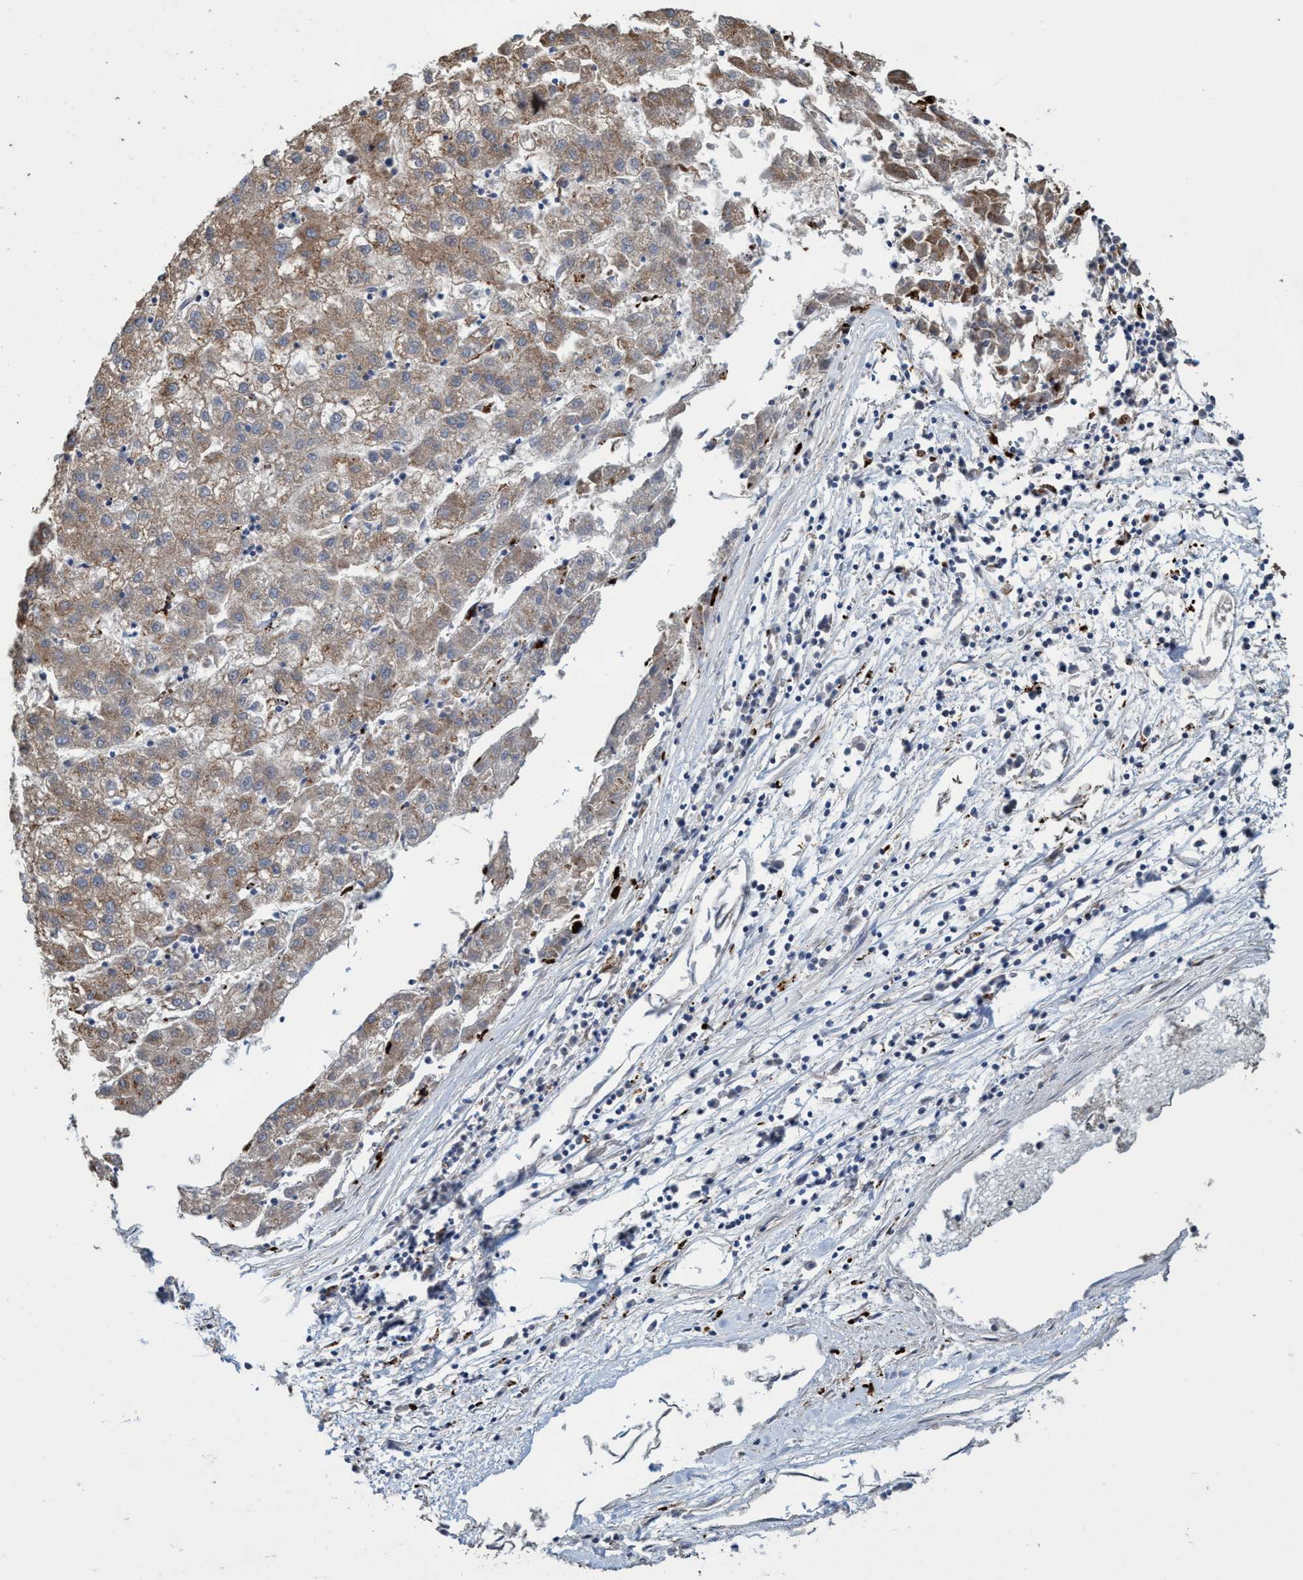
{"staining": {"intensity": "weak", "quantity": ">75%", "location": "cytoplasmic/membranous"}, "tissue": "liver cancer", "cell_type": "Tumor cells", "image_type": "cancer", "snomed": [{"axis": "morphology", "description": "Carcinoma, Hepatocellular, NOS"}, {"axis": "topography", "description": "Liver"}], "caption": "Liver cancer (hepatocellular carcinoma) was stained to show a protein in brown. There is low levels of weak cytoplasmic/membranous positivity in approximately >75% of tumor cells.", "gene": "BBS9", "patient": {"sex": "male", "age": 72}}